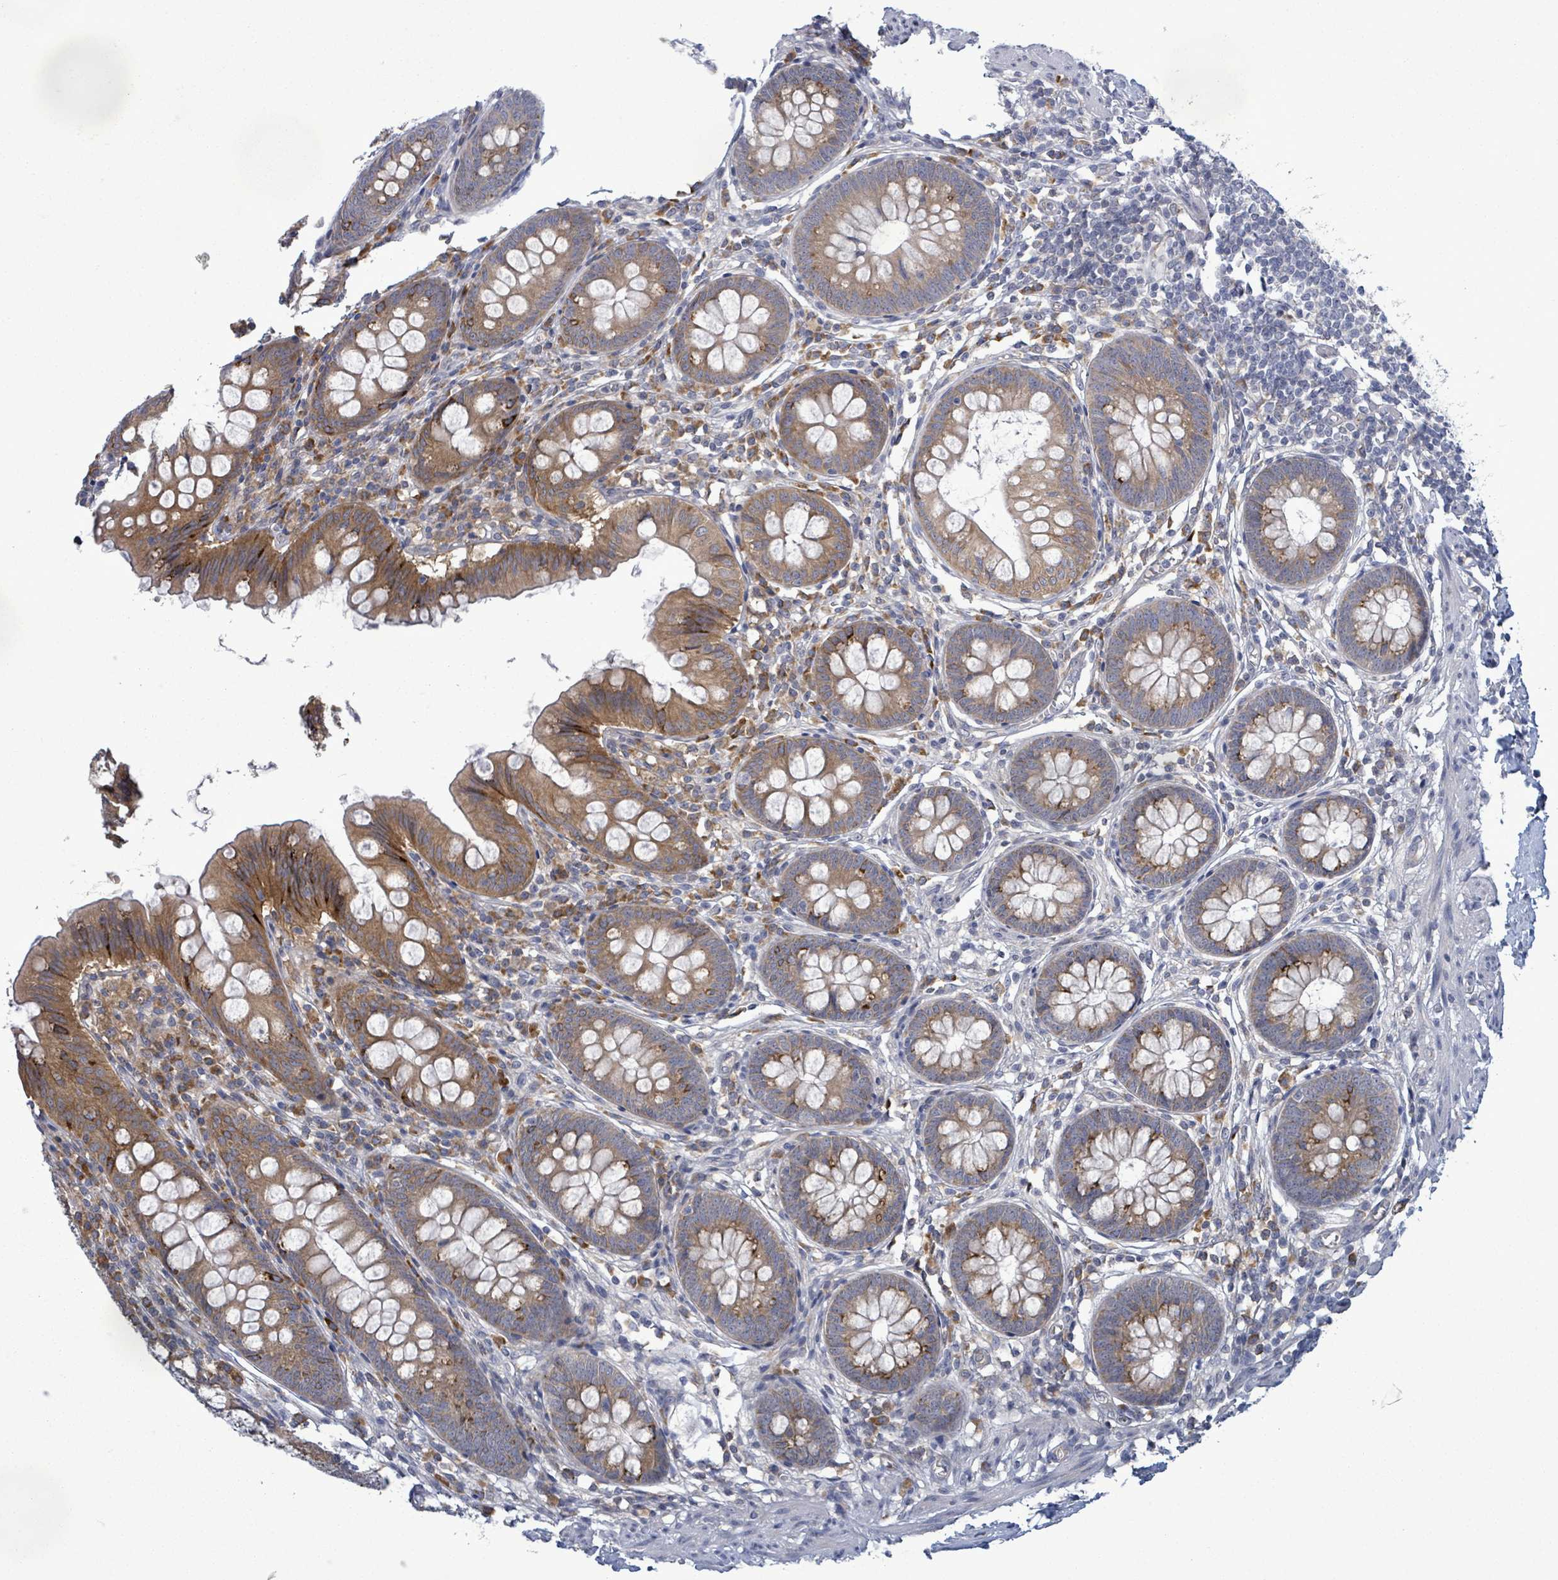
{"staining": {"intensity": "moderate", "quantity": ">75%", "location": "cytoplasmic/membranous"}, "tissue": "appendix", "cell_type": "Glandular cells", "image_type": "normal", "snomed": [{"axis": "morphology", "description": "Normal tissue, NOS"}, {"axis": "topography", "description": "Appendix"}], "caption": "Glandular cells display moderate cytoplasmic/membranous positivity in about >75% of cells in normal appendix.", "gene": "ATP13A1", "patient": {"sex": "female", "age": 51}}